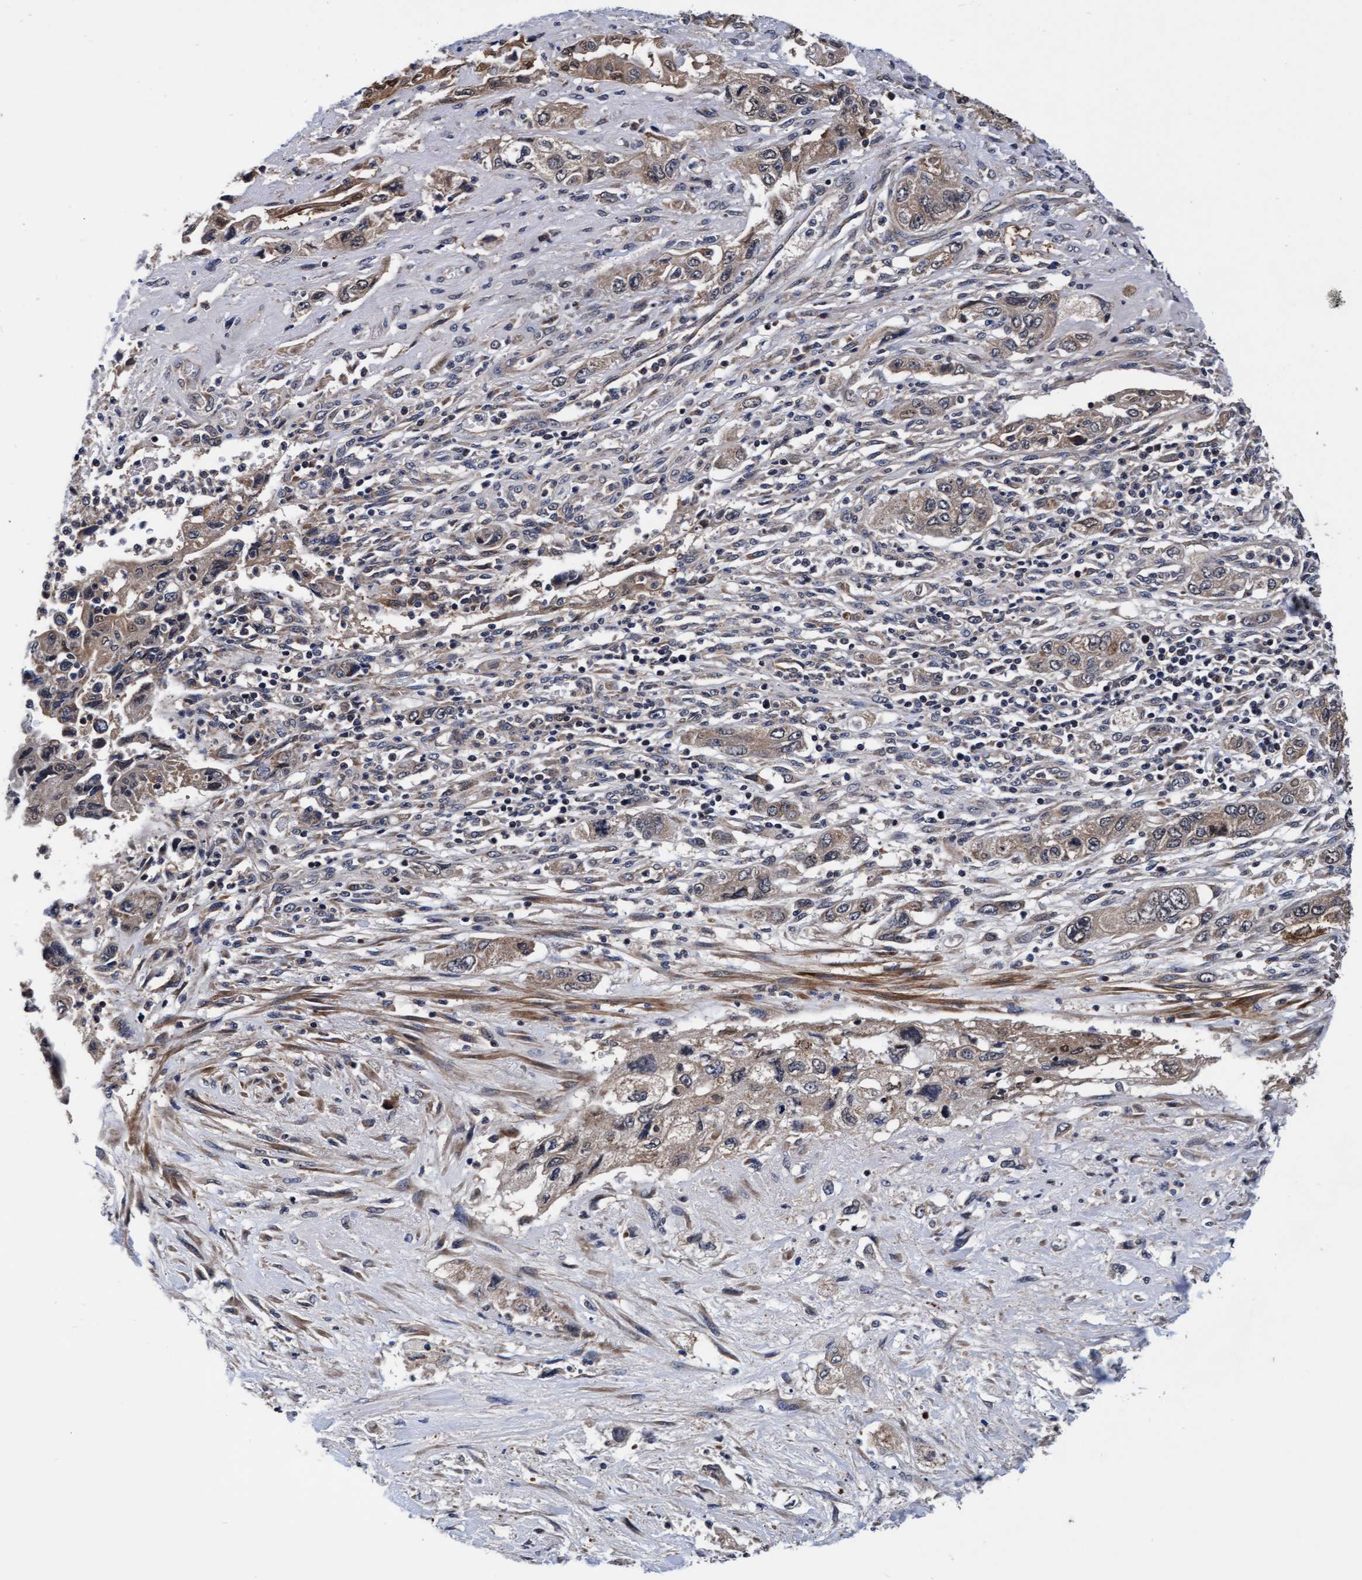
{"staining": {"intensity": "weak", "quantity": ">75%", "location": "cytoplasmic/membranous"}, "tissue": "pancreatic cancer", "cell_type": "Tumor cells", "image_type": "cancer", "snomed": [{"axis": "morphology", "description": "Adenocarcinoma, NOS"}, {"axis": "topography", "description": "Pancreas"}], "caption": "Immunohistochemical staining of pancreatic cancer exhibits weak cytoplasmic/membranous protein positivity in approximately >75% of tumor cells.", "gene": "EFCAB13", "patient": {"sex": "female", "age": 73}}